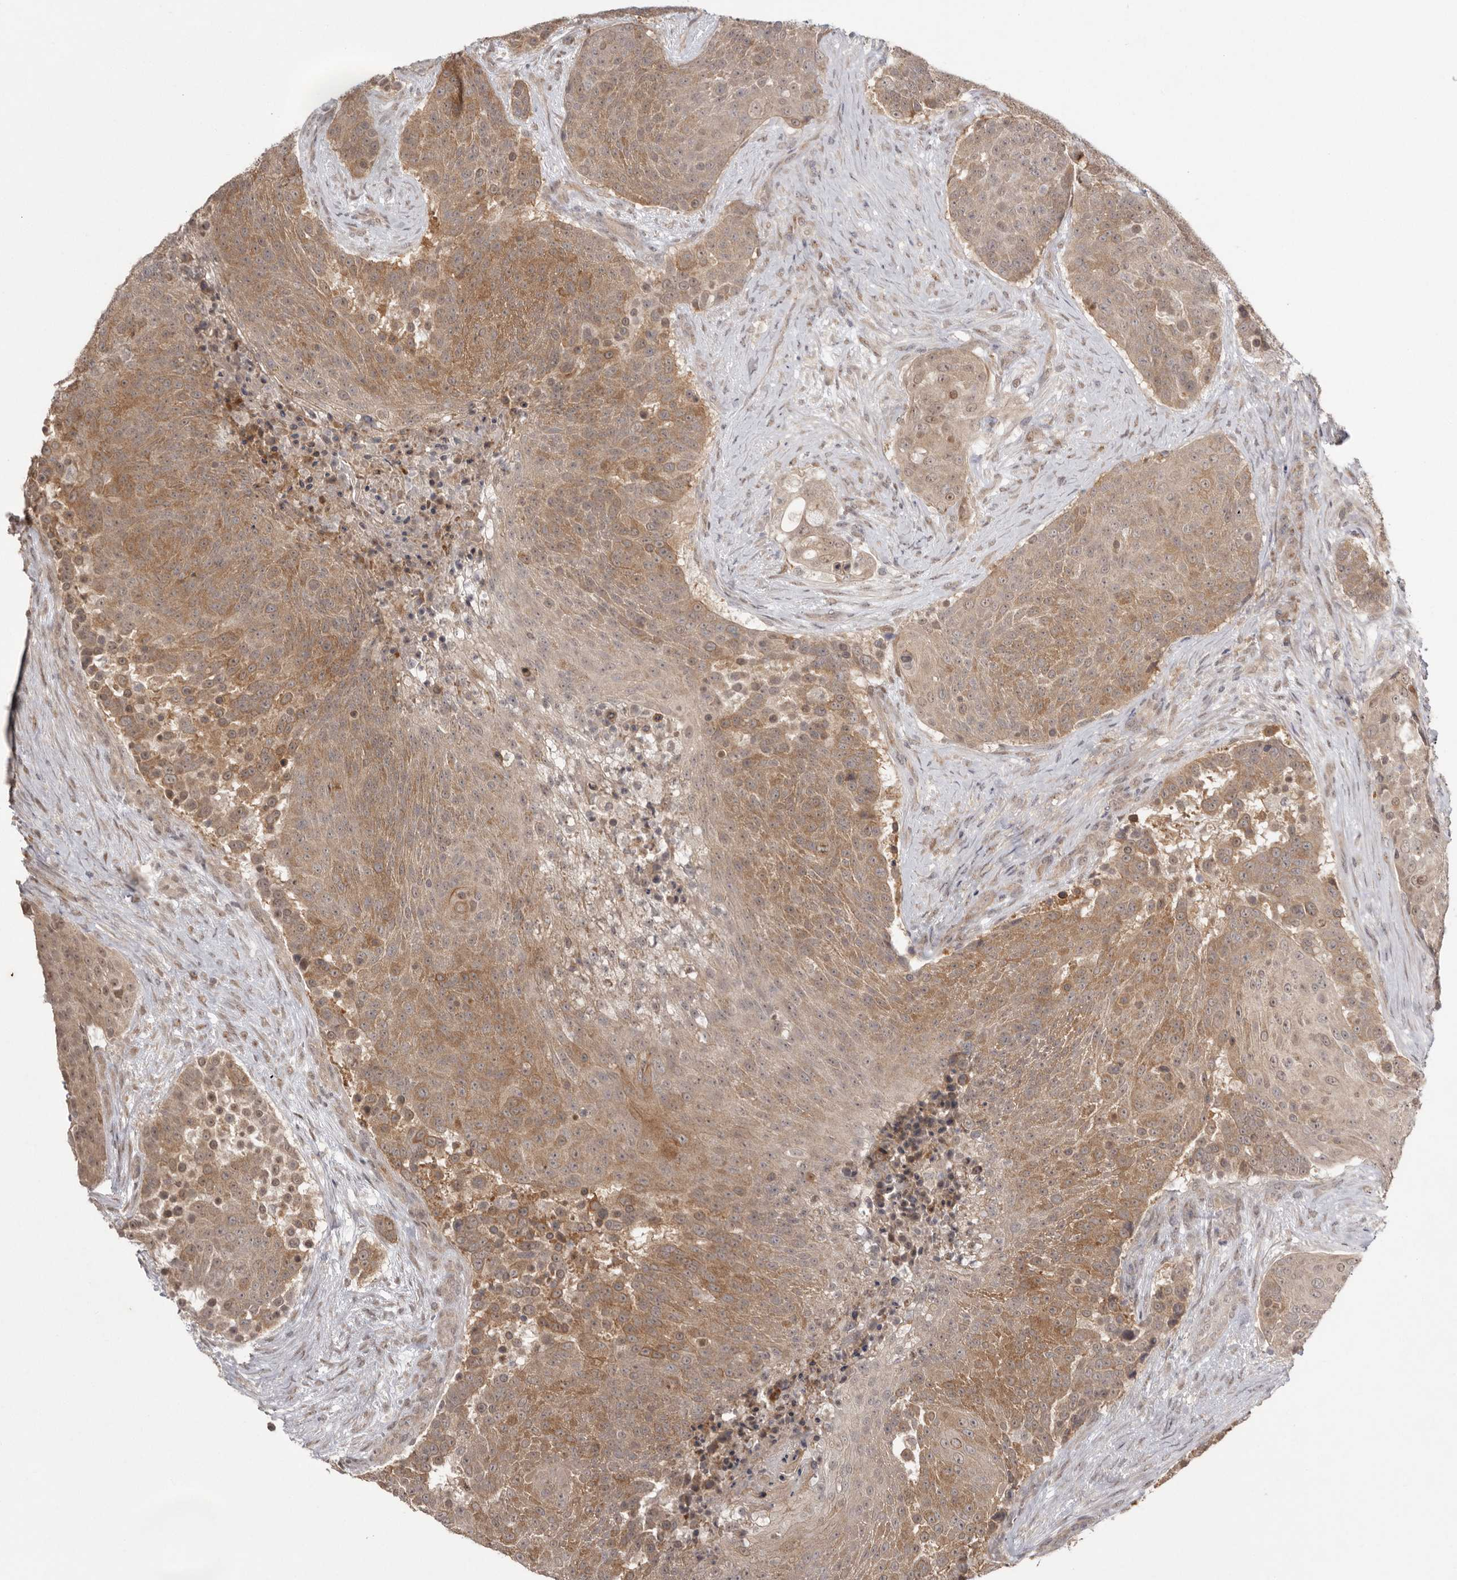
{"staining": {"intensity": "moderate", "quantity": ">75%", "location": "cytoplasmic/membranous"}, "tissue": "urothelial cancer", "cell_type": "Tumor cells", "image_type": "cancer", "snomed": [{"axis": "morphology", "description": "Urothelial carcinoma, High grade"}, {"axis": "topography", "description": "Urinary bladder"}], "caption": "DAB (3,3'-diaminobenzidine) immunohistochemical staining of human urothelial carcinoma (high-grade) reveals moderate cytoplasmic/membranous protein positivity in approximately >75% of tumor cells.", "gene": "NSUN4", "patient": {"sex": "female", "age": 63}}